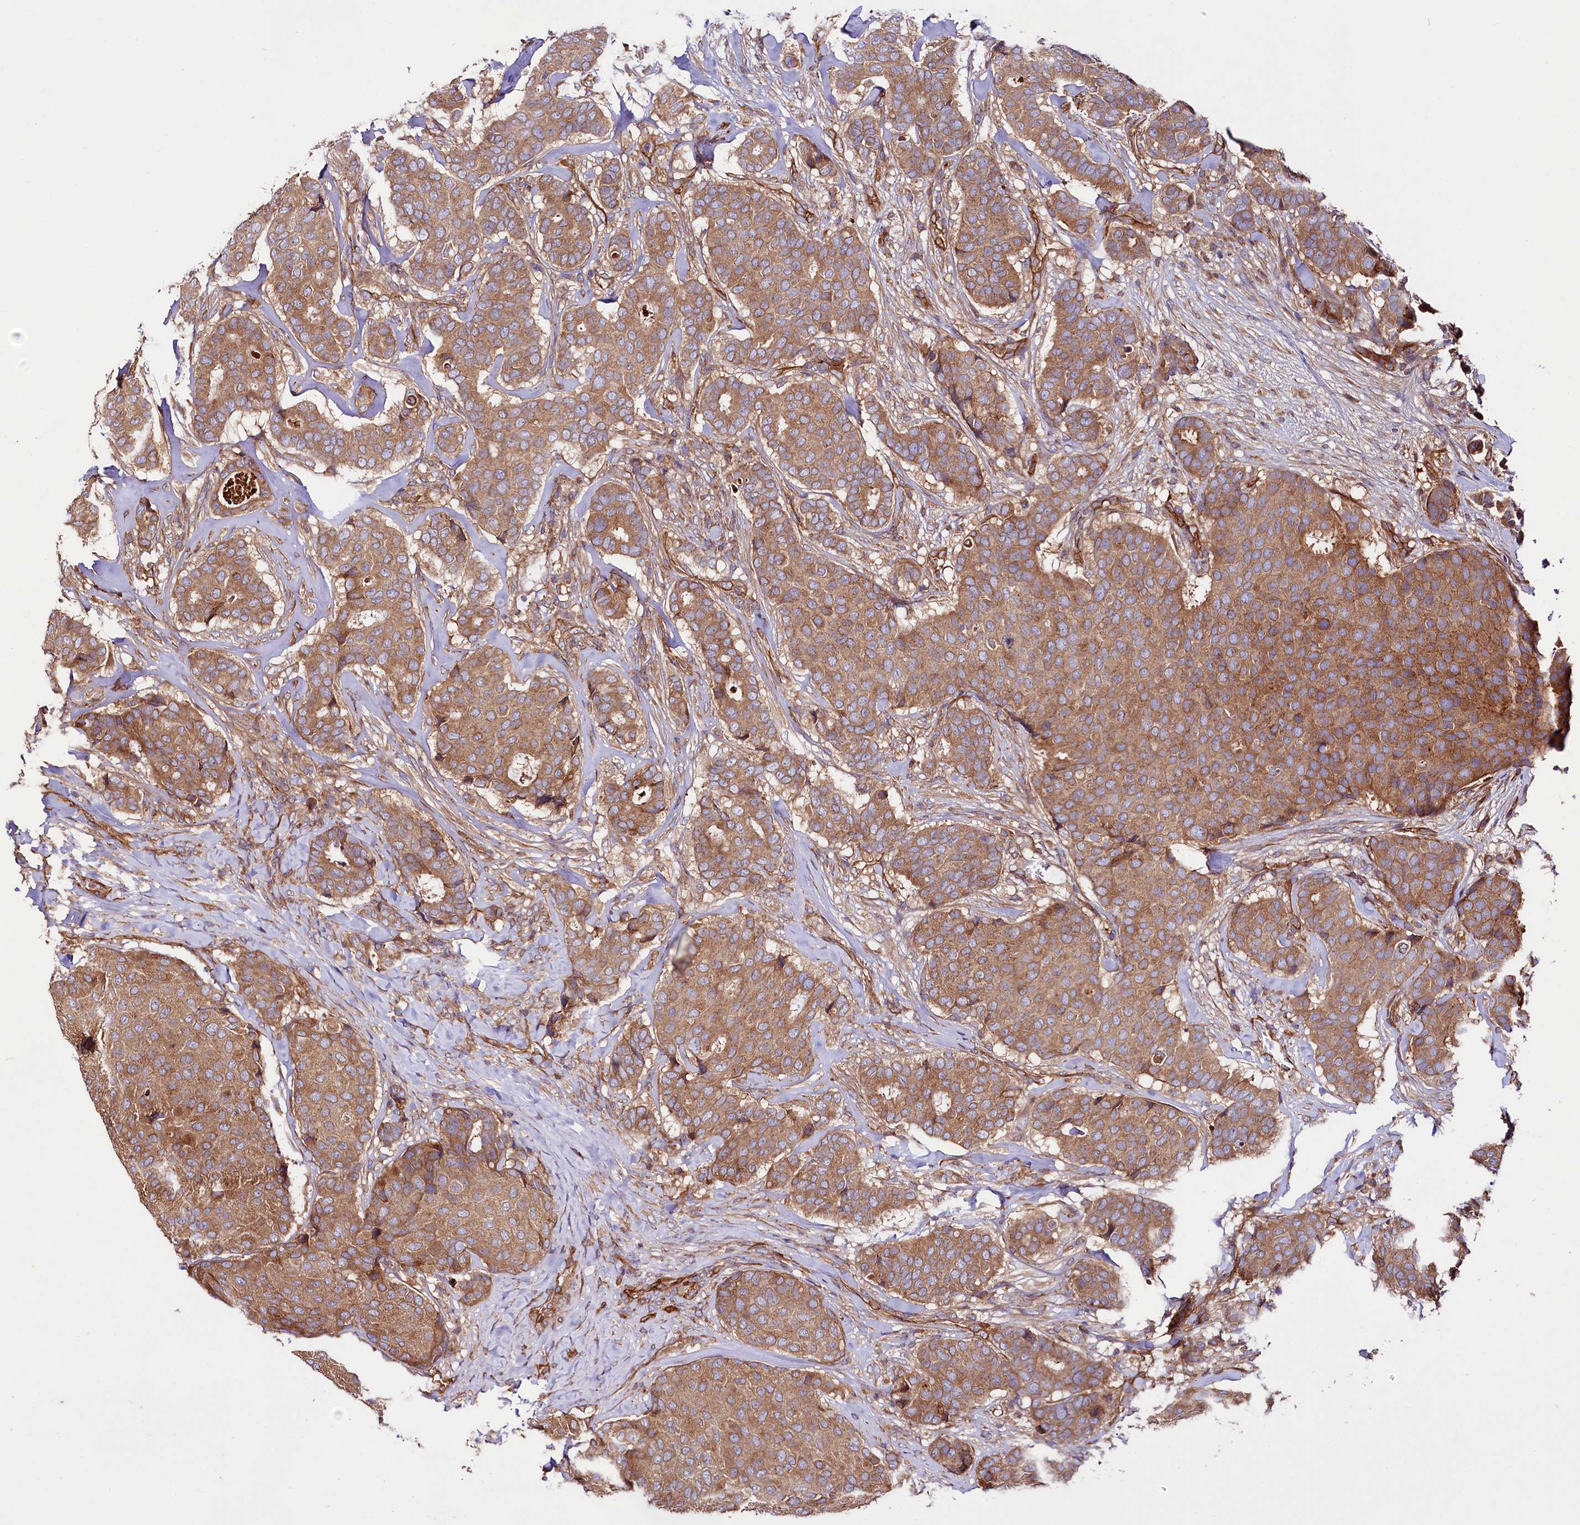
{"staining": {"intensity": "moderate", "quantity": ">75%", "location": "cytoplasmic/membranous"}, "tissue": "breast cancer", "cell_type": "Tumor cells", "image_type": "cancer", "snomed": [{"axis": "morphology", "description": "Duct carcinoma"}, {"axis": "topography", "description": "Breast"}], "caption": "Protein staining shows moderate cytoplasmic/membranous staining in approximately >75% of tumor cells in breast cancer. The staining was performed using DAB, with brown indicating positive protein expression. Nuclei are stained blue with hematoxylin.", "gene": "CEP295", "patient": {"sex": "female", "age": 75}}